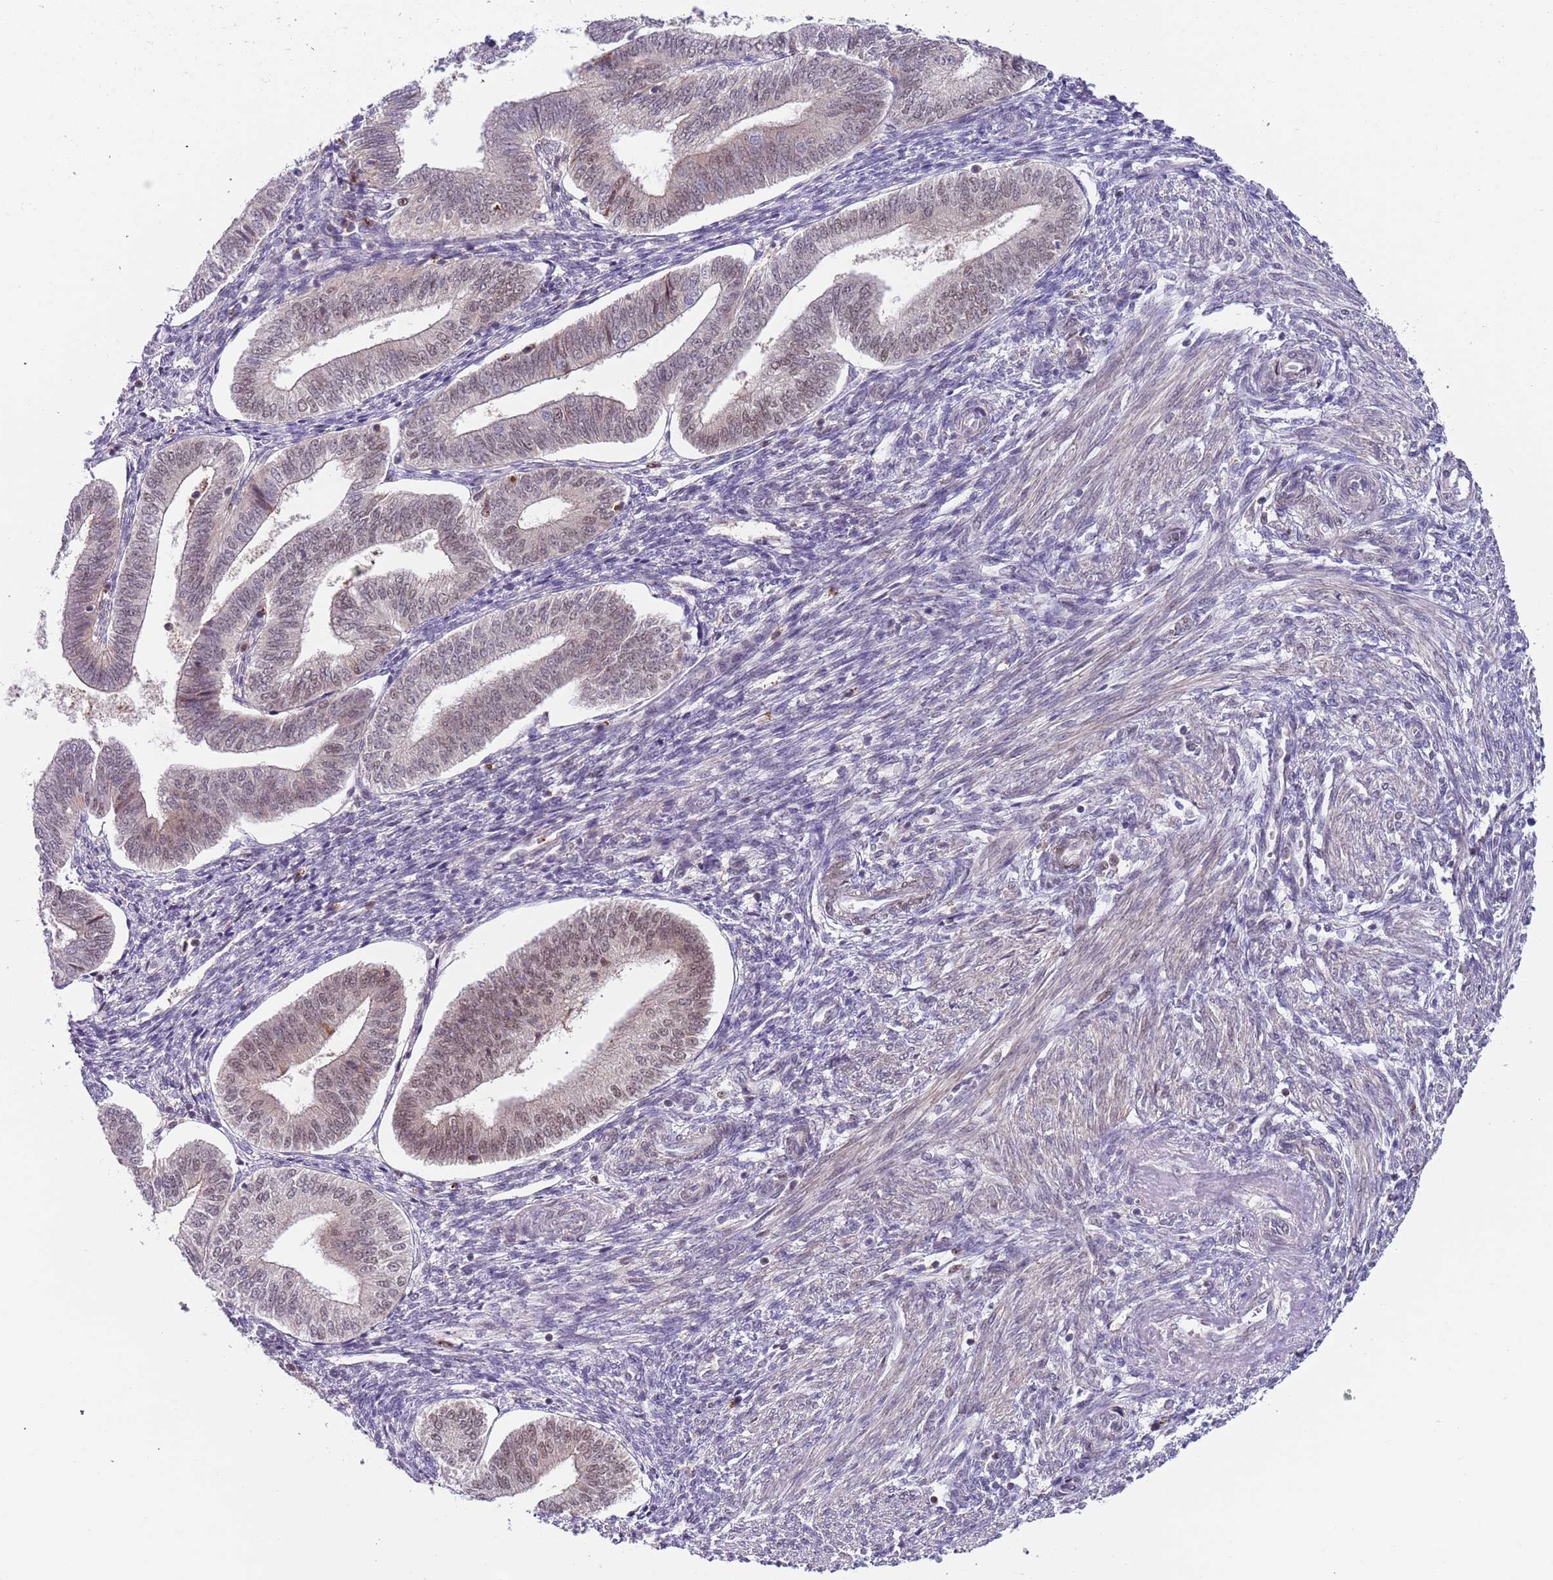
{"staining": {"intensity": "moderate", "quantity": "25%-75%", "location": "nuclear"}, "tissue": "endometrium", "cell_type": "Cells in endometrial stroma", "image_type": "normal", "snomed": [{"axis": "morphology", "description": "Normal tissue, NOS"}, {"axis": "topography", "description": "Endometrium"}], "caption": "Moderate nuclear staining is seen in approximately 25%-75% of cells in endometrial stroma in unremarkable endometrium.", "gene": "RMND5B", "patient": {"sex": "female", "age": 34}}